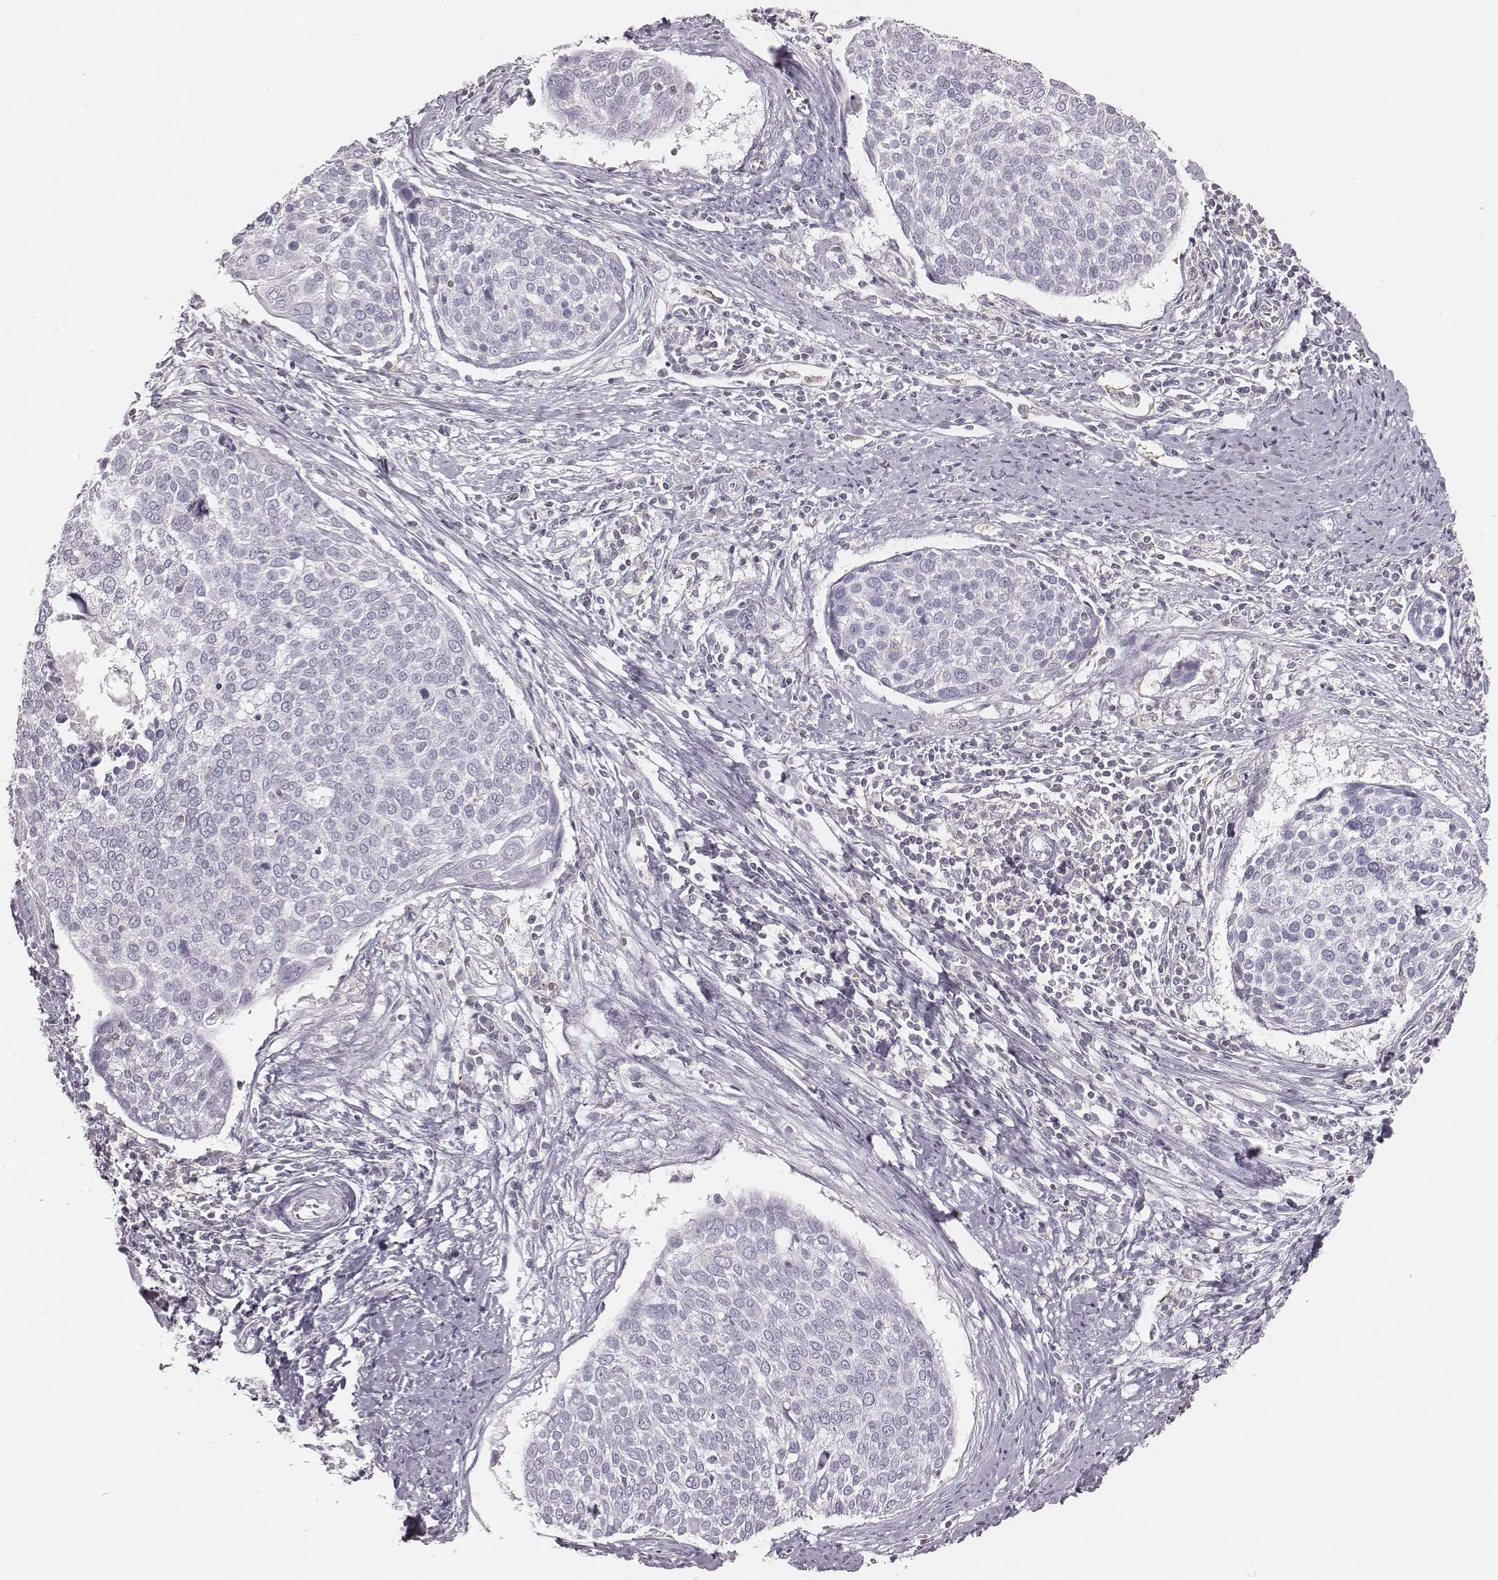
{"staining": {"intensity": "negative", "quantity": "none", "location": "none"}, "tissue": "cervical cancer", "cell_type": "Tumor cells", "image_type": "cancer", "snomed": [{"axis": "morphology", "description": "Squamous cell carcinoma, NOS"}, {"axis": "topography", "description": "Cervix"}], "caption": "Tumor cells show no significant protein positivity in squamous cell carcinoma (cervical).", "gene": "ZNF365", "patient": {"sex": "female", "age": 39}}